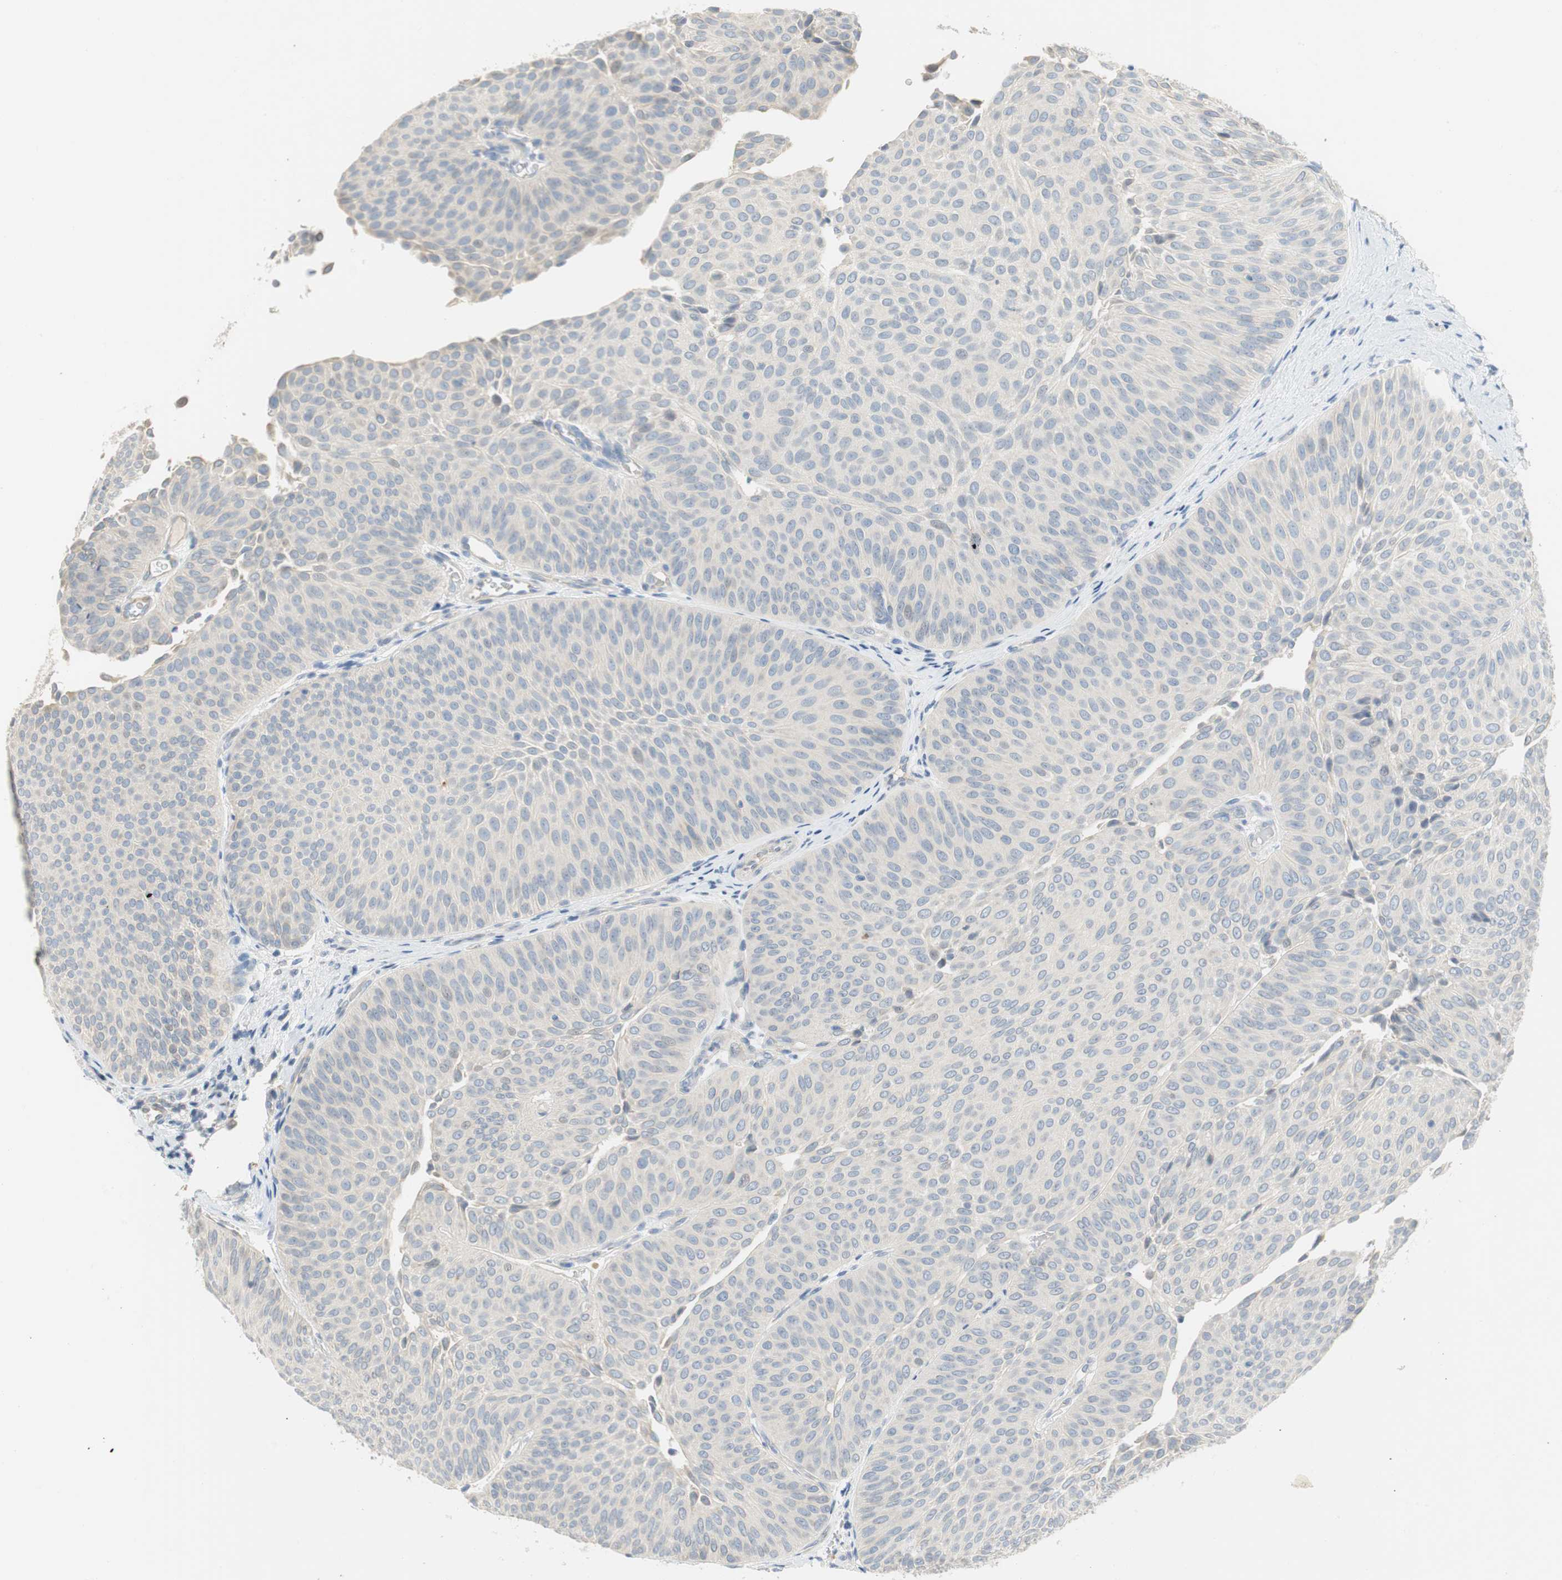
{"staining": {"intensity": "negative", "quantity": "none", "location": "none"}, "tissue": "urothelial cancer", "cell_type": "Tumor cells", "image_type": "cancer", "snomed": [{"axis": "morphology", "description": "Urothelial carcinoma, Low grade"}, {"axis": "topography", "description": "Urinary bladder"}], "caption": "This is an immunohistochemistry (IHC) histopathology image of human urothelial carcinoma (low-grade). There is no staining in tumor cells.", "gene": "CCM2L", "patient": {"sex": "female", "age": 60}}